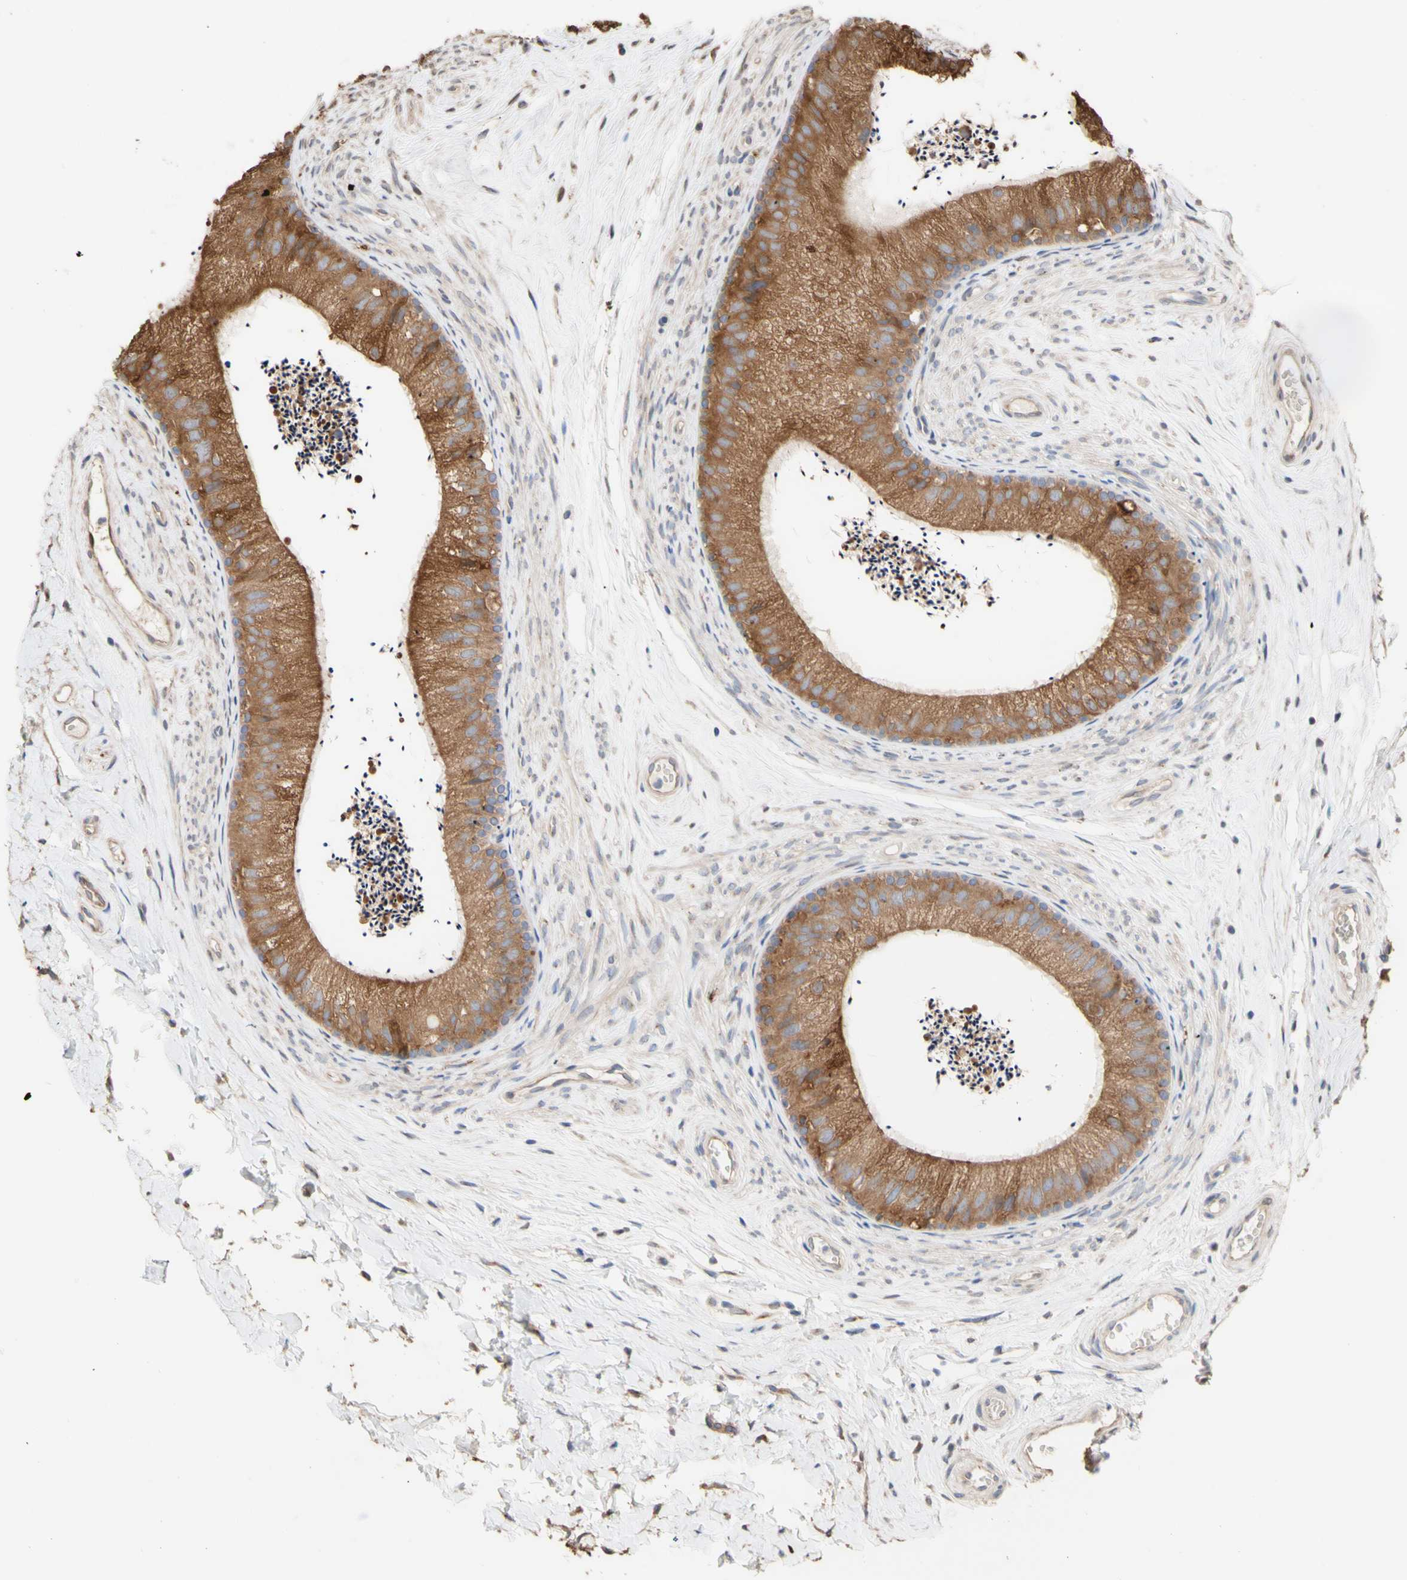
{"staining": {"intensity": "strong", "quantity": ">75%", "location": "cytoplasmic/membranous"}, "tissue": "epididymis", "cell_type": "Glandular cells", "image_type": "normal", "snomed": [{"axis": "morphology", "description": "Normal tissue, NOS"}, {"axis": "topography", "description": "Epididymis"}], "caption": "Immunohistochemical staining of unremarkable human epididymis shows high levels of strong cytoplasmic/membranous staining in about >75% of glandular cells.", "gene": "NECTIN3", "patient": {"sex": "male", "age": 56}}